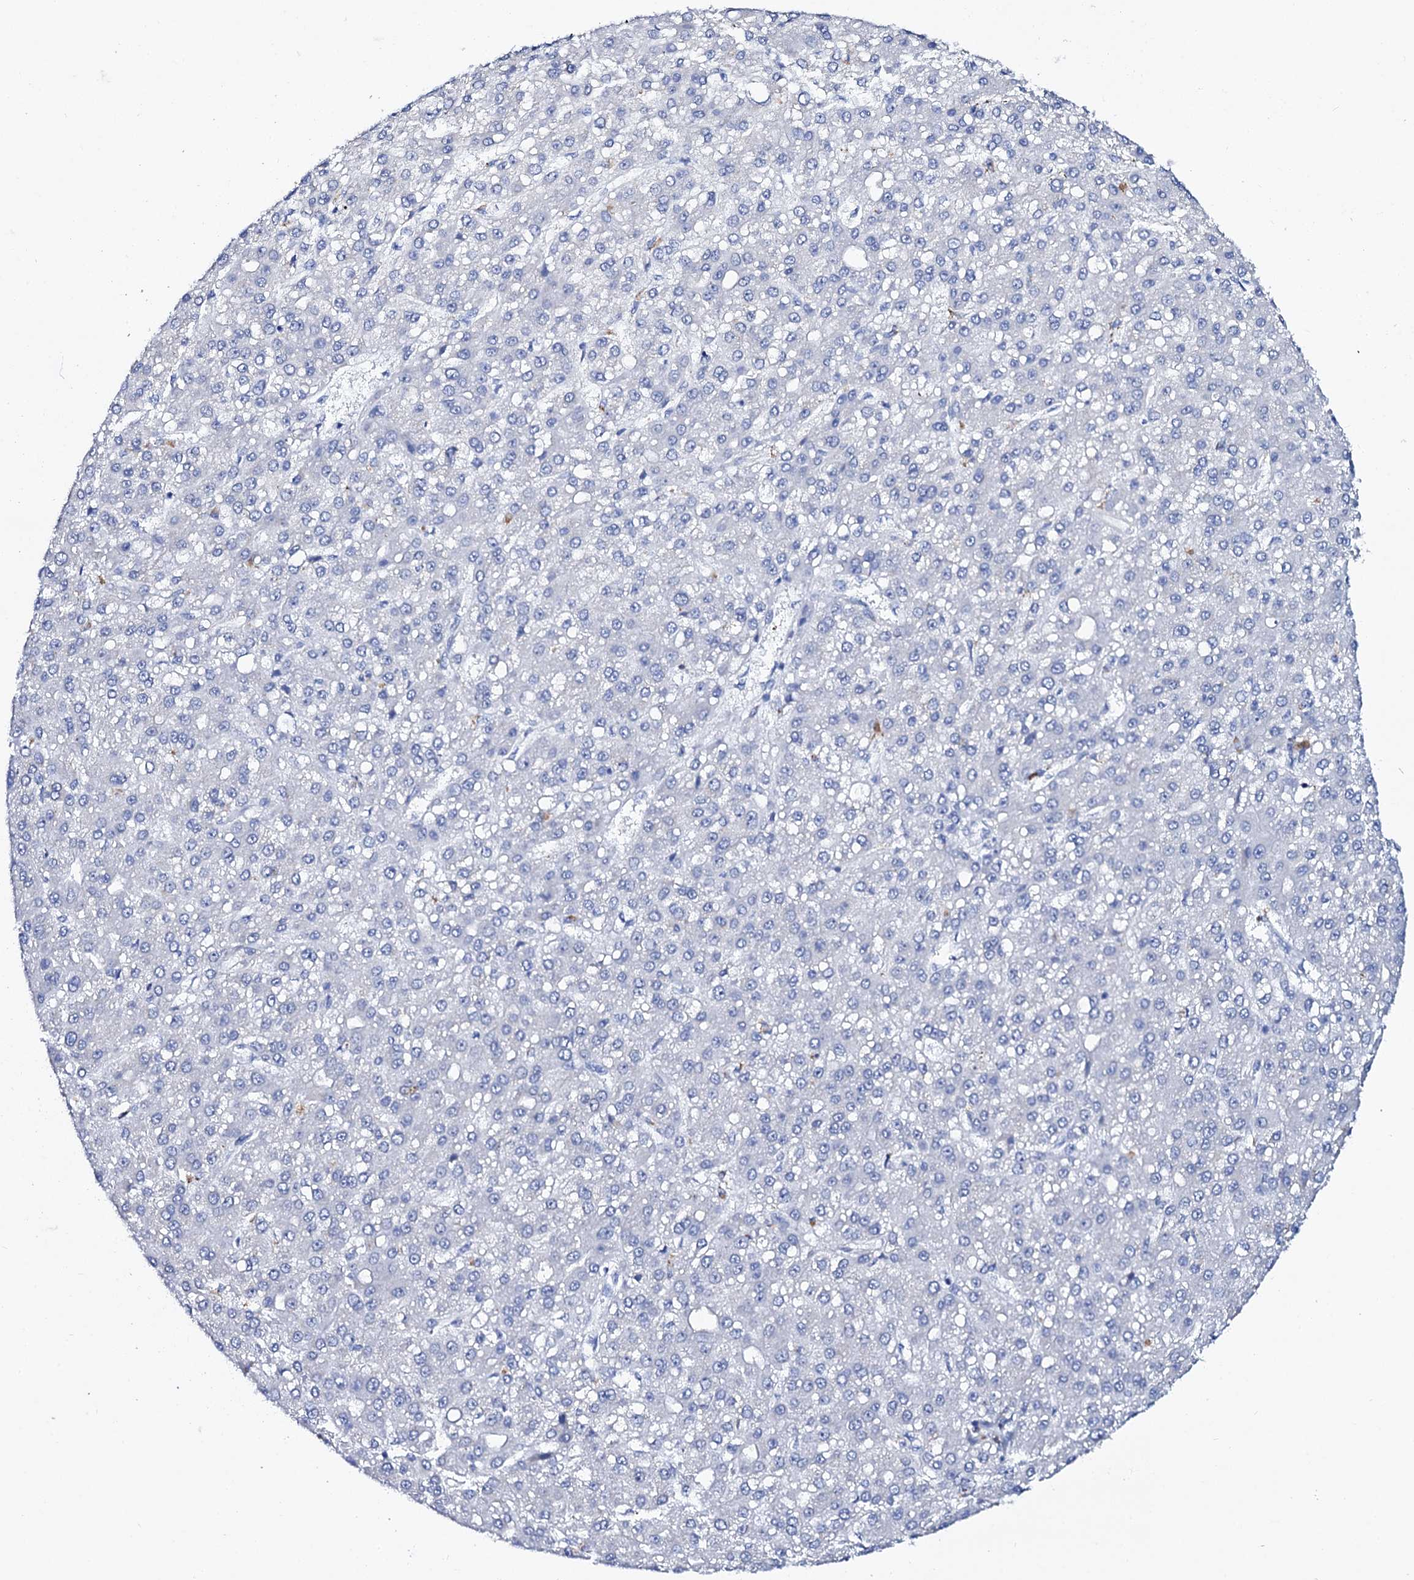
{"staining": {"intensity": "negative", "quantity": "none", "location": "none"}, "tissue": "liver cancer", "cell_type": "Tumor cells", "image_type": "cancer", "snomed": [{"axis": "morphology", "description": "Carcinoma, Hepatocellular, NOS"}, {"axis": "topography", "description": "Liver"}], "caption": "Tumor cells are negative for brown protein staining in liver cancer (hepatocellular carcinoma).", "gene": "GLB1L3", "patient": {"sex": "male", "age": 67}}